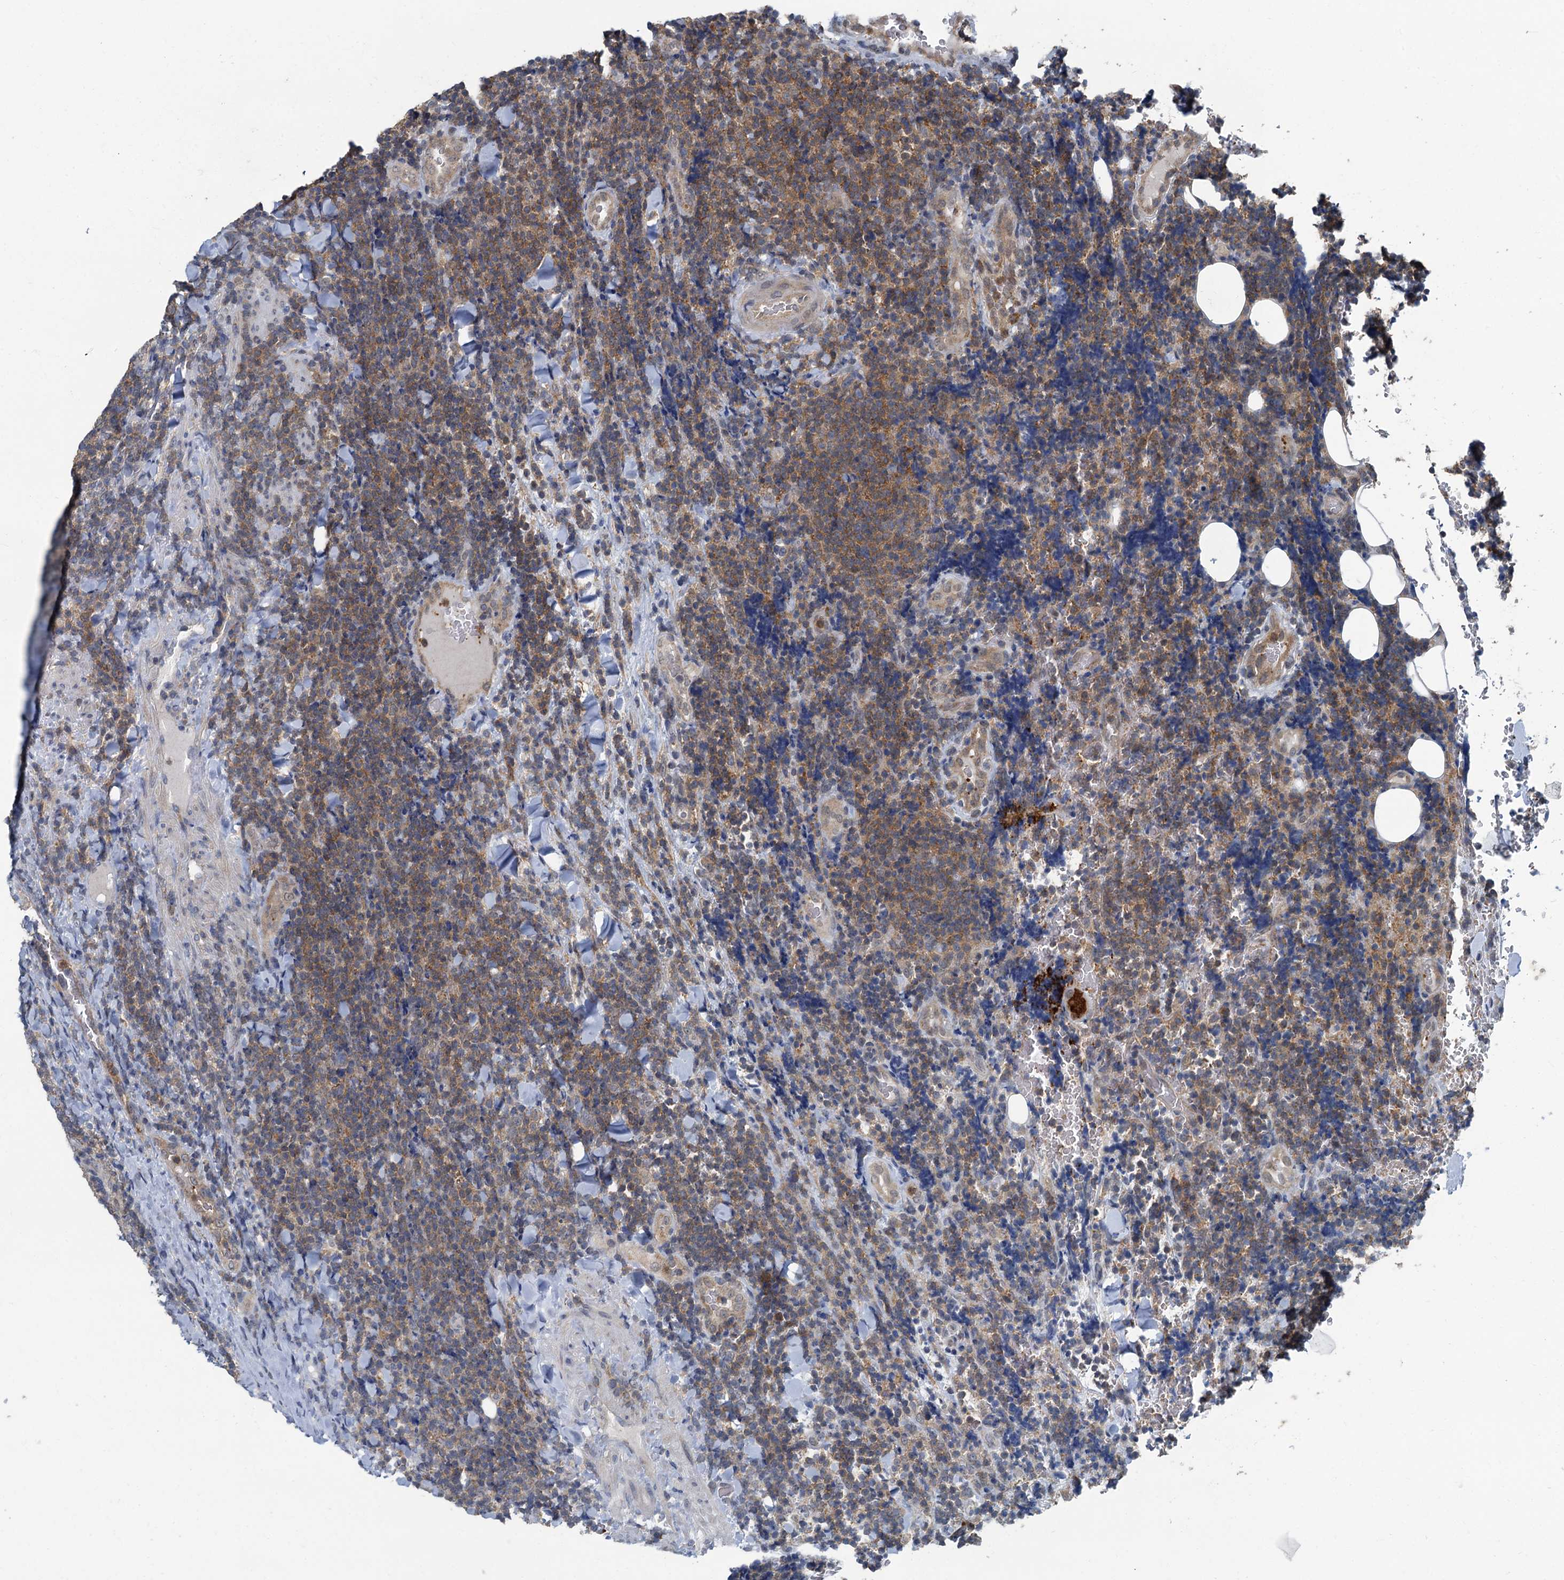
{"staining": {"intensity": "moderate", "quantity": ">75%", "location": "cytoplasmic/membranous"}, "tissue": "lymphoma", "cell_type": "Tumor cells", "image_type": "cancer", "snomed": [{"axis": "morphology", "description": "Malignant lymphoma, non-Hodgkin's type, Low grade"}, {"axis": "topography", "description": "Lymph node"}], "caption": "IHC (DAB (3,3'-diaminobenzidine)) staining of human malignant lymphoma, non-Hodgkin's type (low-grade) shows moderate cytoplasmic/membranous protein expression in approximately >75% of tumor cells.", "gene": "GCLM", "patient": {"sex": "male", "age": 66}}